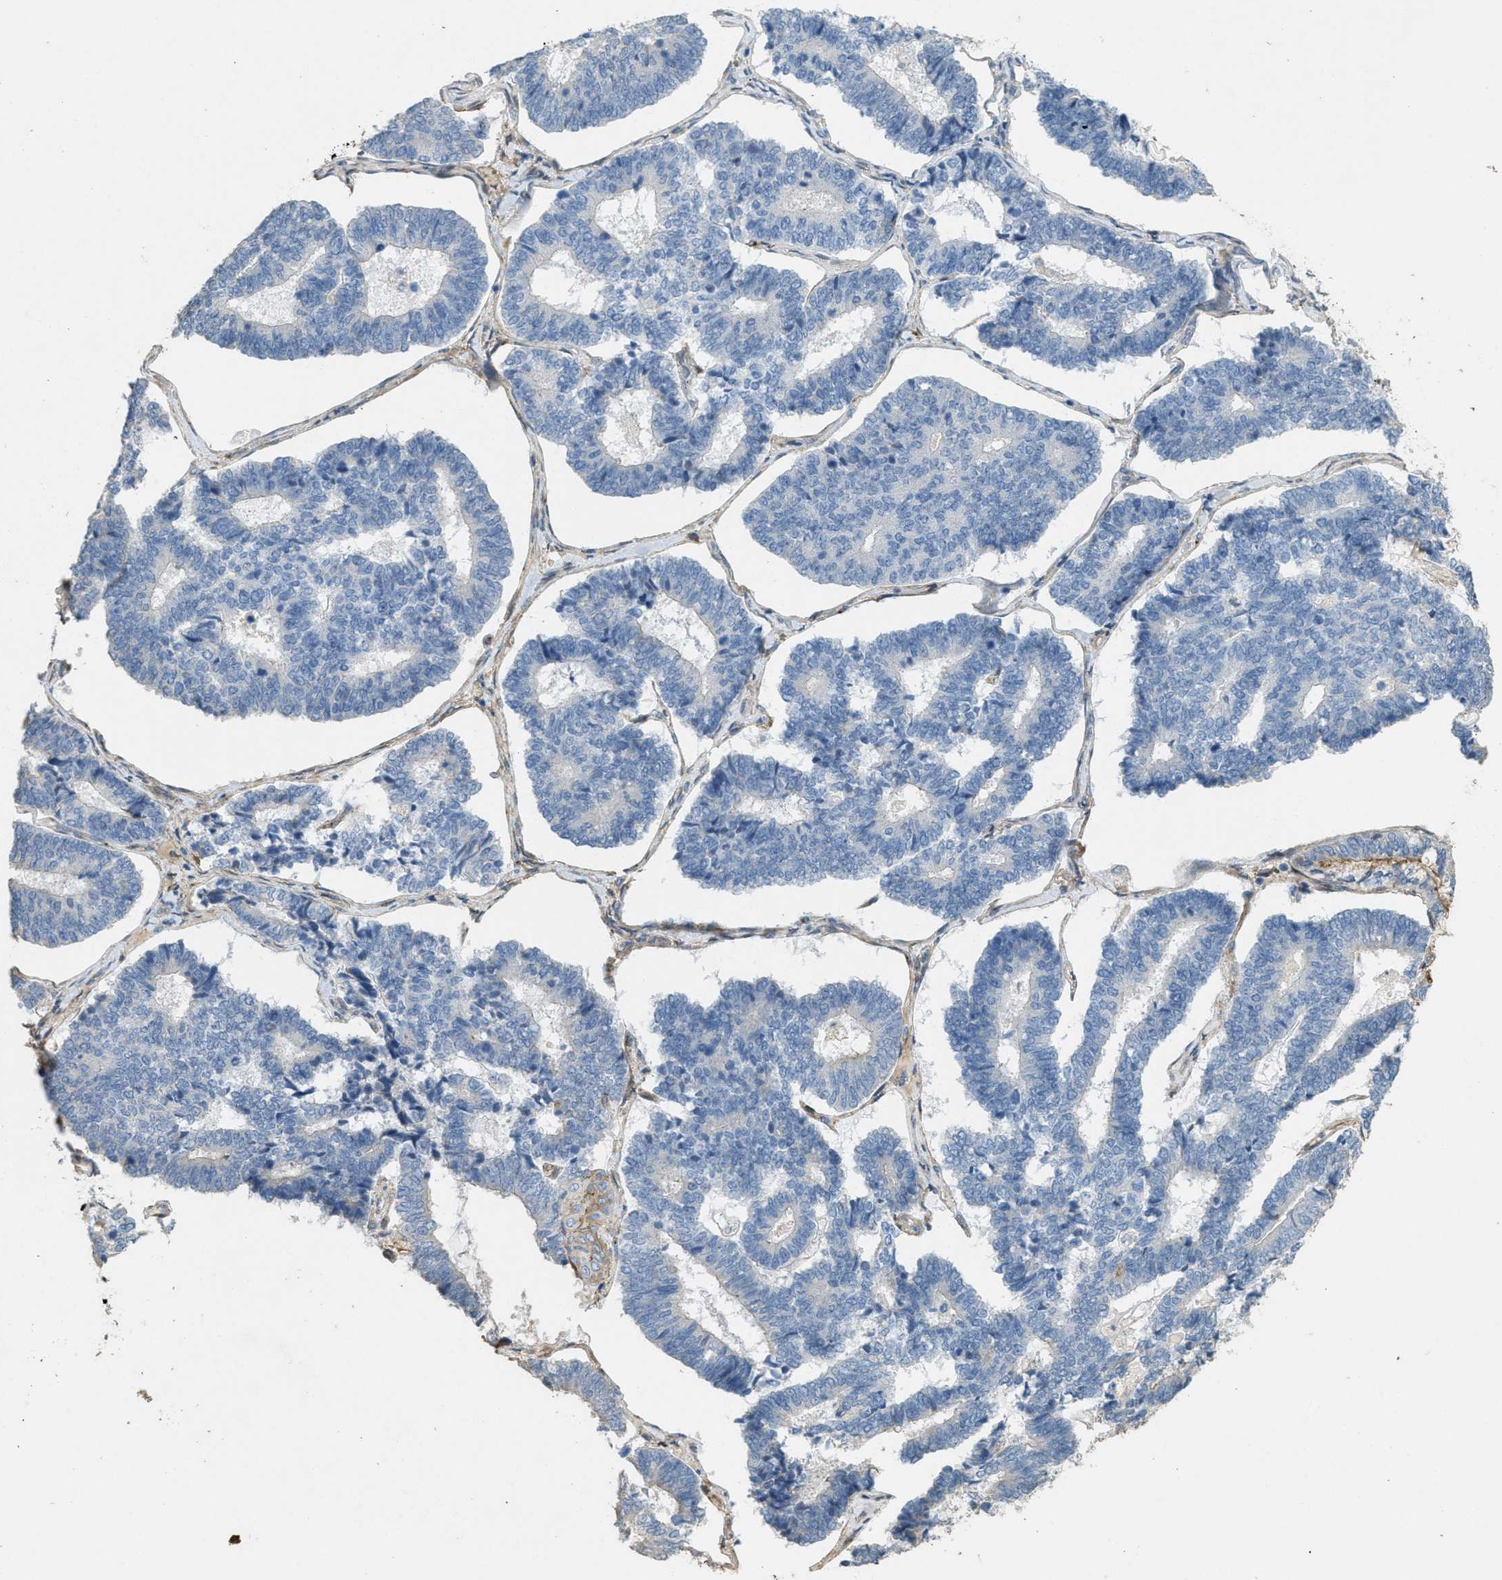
{"staining": {"intensity": "negative", "quantity": "none", "location": "none"}, "tissue": "endometrial cancer", "cell_type": "Tumor cells", "image_type": "cancer", "snomed": [{"axis": "morphology", "description": "Adenocarcinoma, NOS"}, {"axis": "topography", "description": "Endometrium"}], "caption": "A micrograph of endometrial adenocarcinoma stained for a protein exhibits no brown staining in tumor cells.", "gene": "ADCY5", "patient": {"sex": "female", "age": 70}}